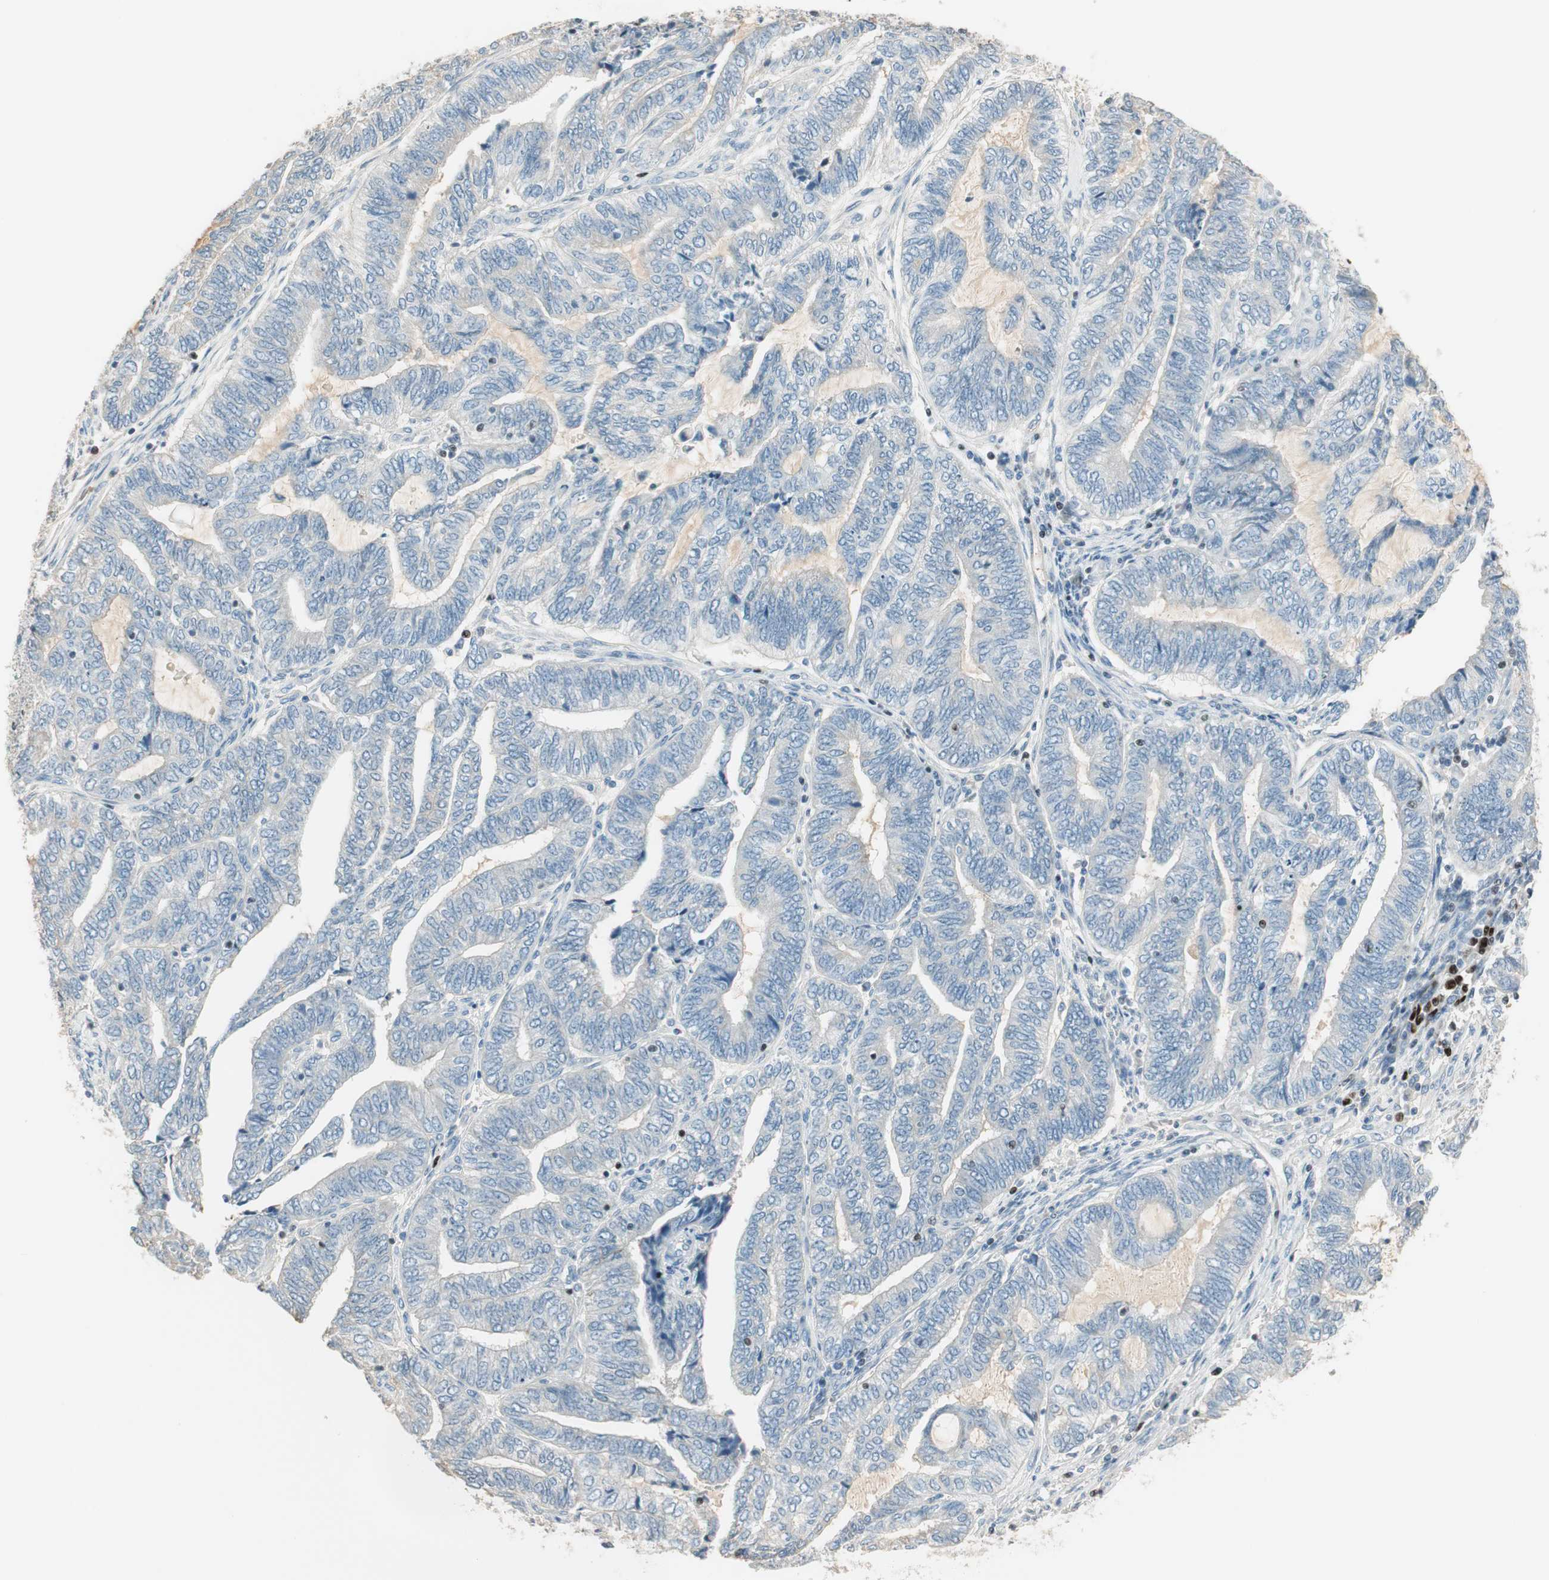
{"staining": {"intensity": "negative", "quantity": "none", "location": "none"}, "tissue": "endometrial cancer", "cell_type": "Tumor cells", "image_type": "cancer", "snomed": [{"axis": "morphology", "description": "Adenocarcinoma, NOS"}, {"axis": "topography", "description": "Uterus"}, {"axis": "topography", "description": "Endometrium"}], "caption": "The micrograph shows no significant positivity in tumor cells of endometrial cancer. (Stains: DAB IHC with hematoxylin counter stain, Microscopy: brightfield microscopy at high magnification).", "gene": "RUNX2", "patient": {"sex": "female", "age": 70}}